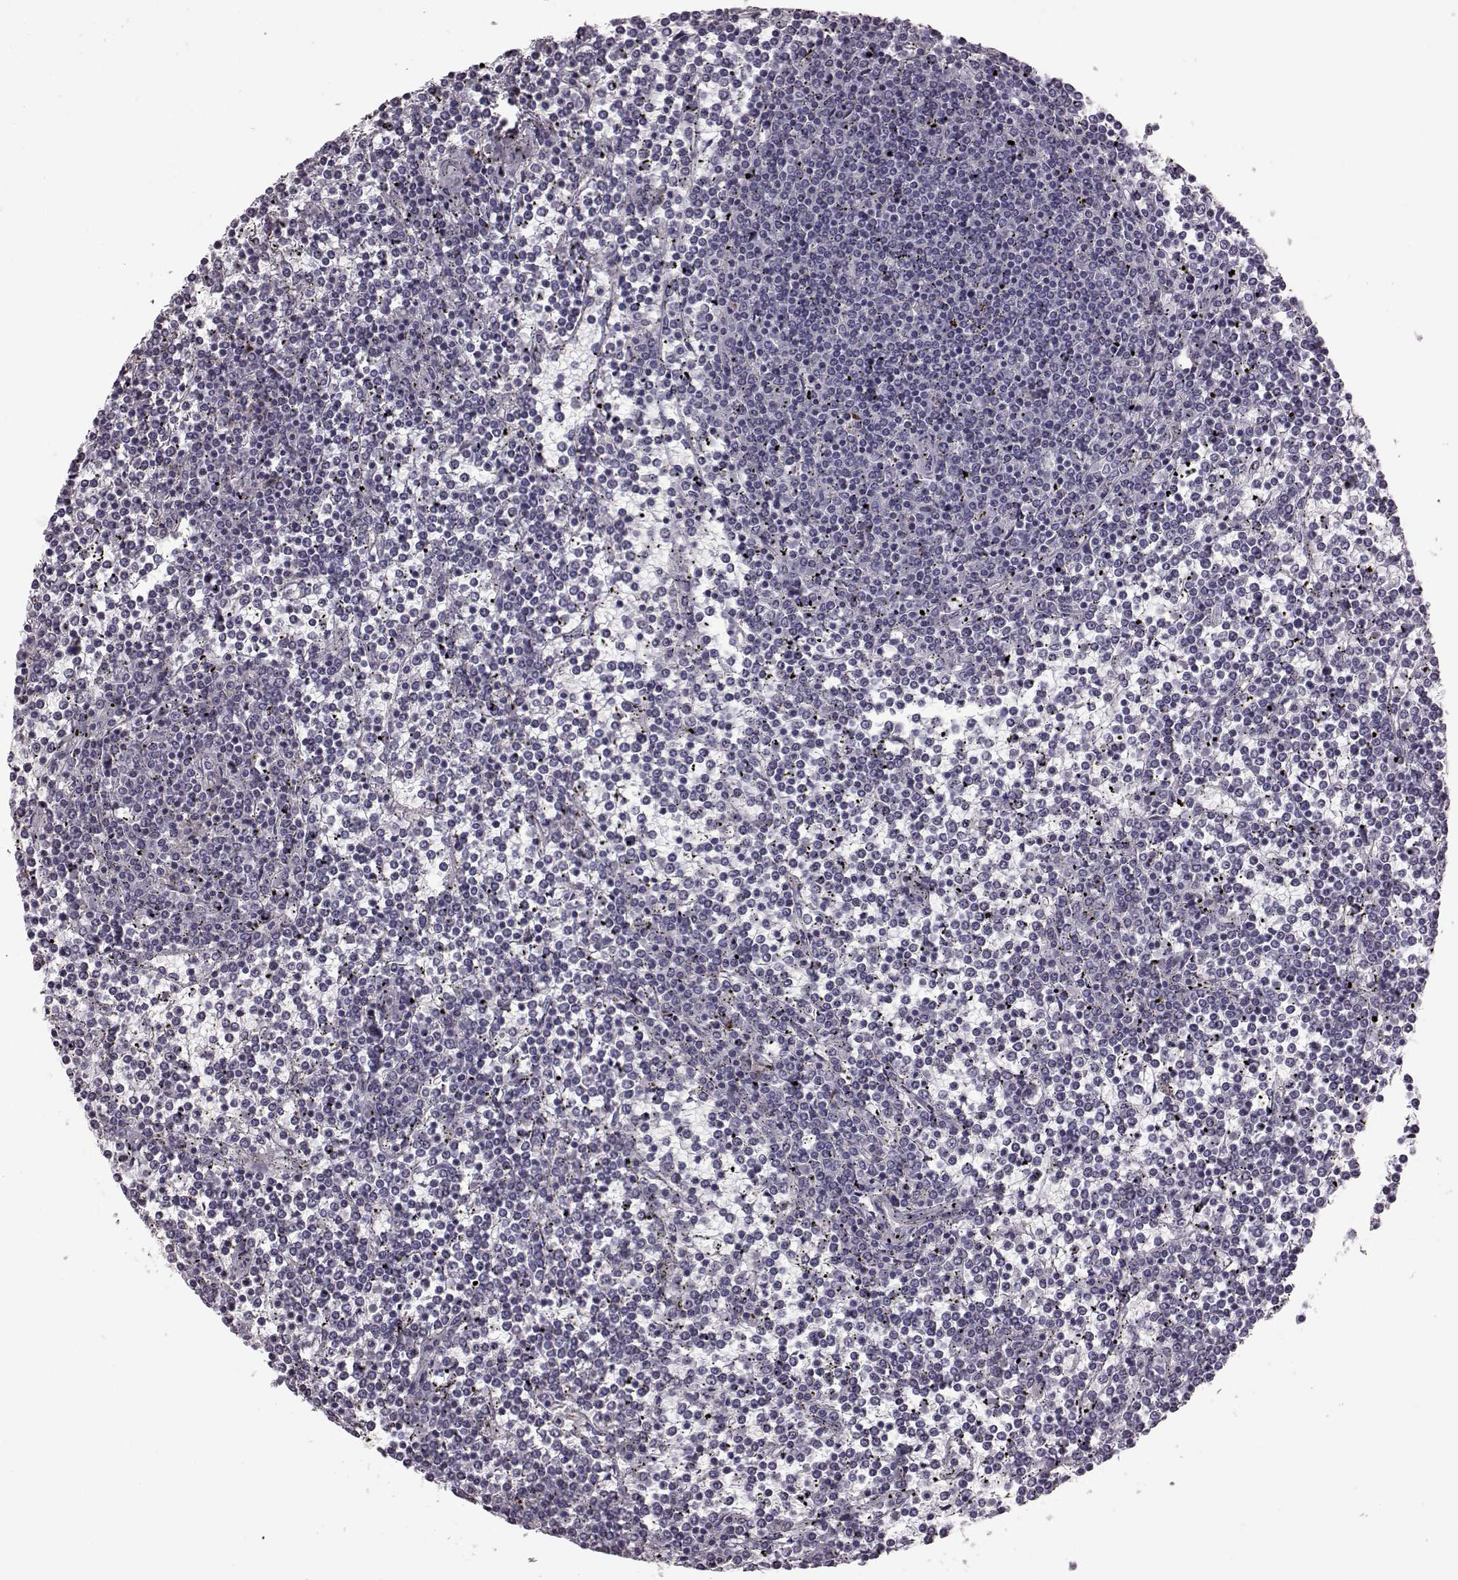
{"staining": {"intensity": "negative", "quantity": "none", "location": "none"}, "tissue": "lymphoma", "cell_type": "Tumor cells", "image_type": "cancer", "snomed": [{"axis": "morphology", "description": "Malignant lymphoma, non-Hodgkin's type, Low grade"}, {"axis": "topography", "description": "Spleen"}], "caption": "Malignant lymphoma, non-Hodgkin's type (low-grade) was stained to show a protein in brown. There is no significant staining in tumor cells.", "gene": "SNTG1", "patient": {"sex": "female", "age": 19}}